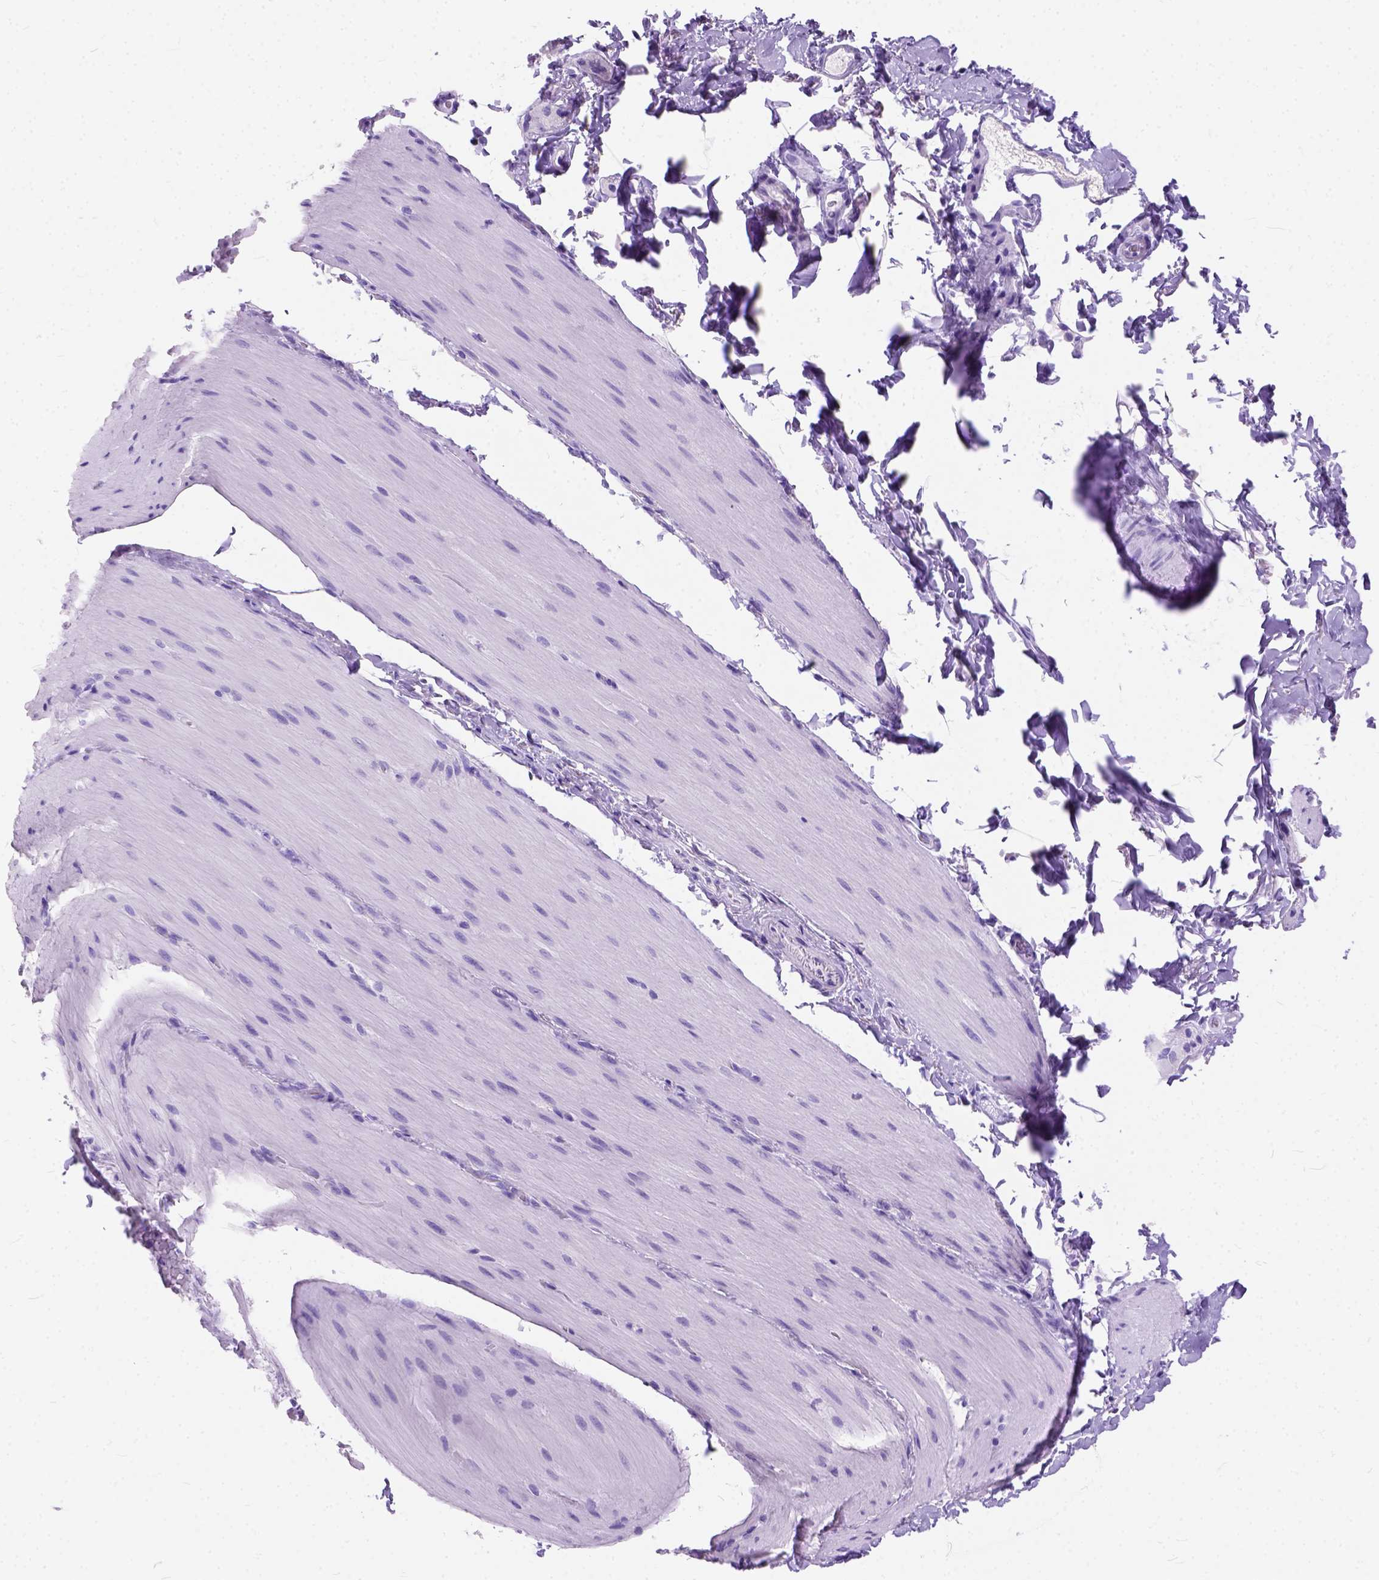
{"staining": {"intensity": "negative", "quantity": "none", "location": "none"}, "tissue": "smooth muscle", "cell_type": "Smooth muscle cells", "image_type": "normal", "snomed": [{"axis": "morphology", "description": "Normal tissue, NOS"}, {"axis": "topography", "description": "Smooth muscle"}, {"axis": "topography", "description": "Colon"}], "caption": "IHC of benign human smooth muscle displays no staining in smooth muscle cells.", "gene": "C1QTNF3", "patient": {"sex": "male", "age": 73}}